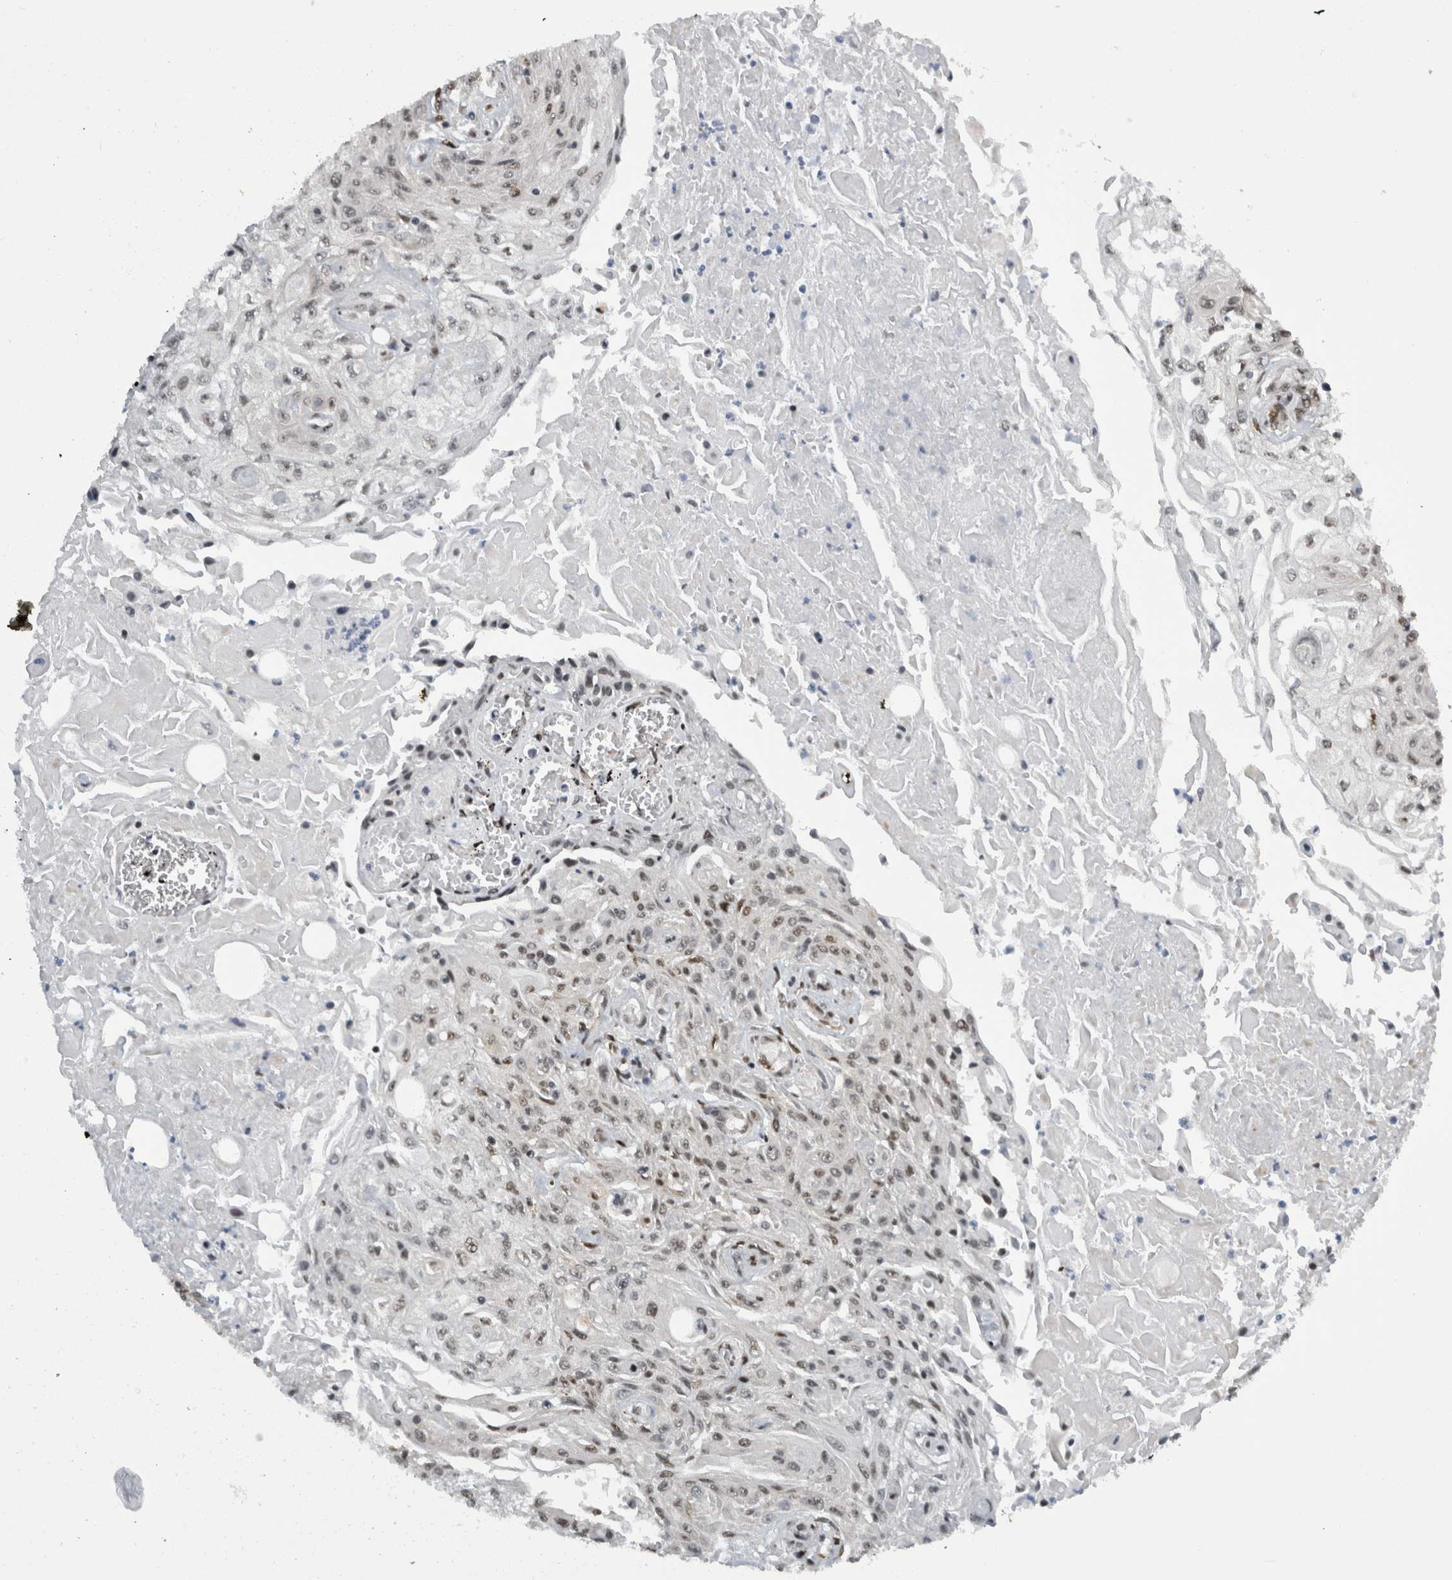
{"staining": {"intensity": "moderate", "quantity": "<25%", "location": "nuclear"}, "tissue": "skin cancer", "cell_type": "Tumor cells", "image_type": "cancer", "snomed": [{"axis": "morphology", "description": "Squamous cell carcinoma, NOS"}, {"axis": "morphology", "description": "Squamous cell carcinoma, metastatic, NOS"}, {"axis": "topography", "description": "Skin"}, {"axis": "topography", "description": "Lymph node"}], "caption": "Immunohistochemical staining of human skin cancer (metastatic squamous cell carcinoma) reveals low levels of moderate nuclear protein expression in approximately <25% of tumor cells. (brown staining indicates protein expression, while blue staining denotes nuclei).", "gene": "ZSCAN2", "patient": {"sex": "male", "age": 75}}